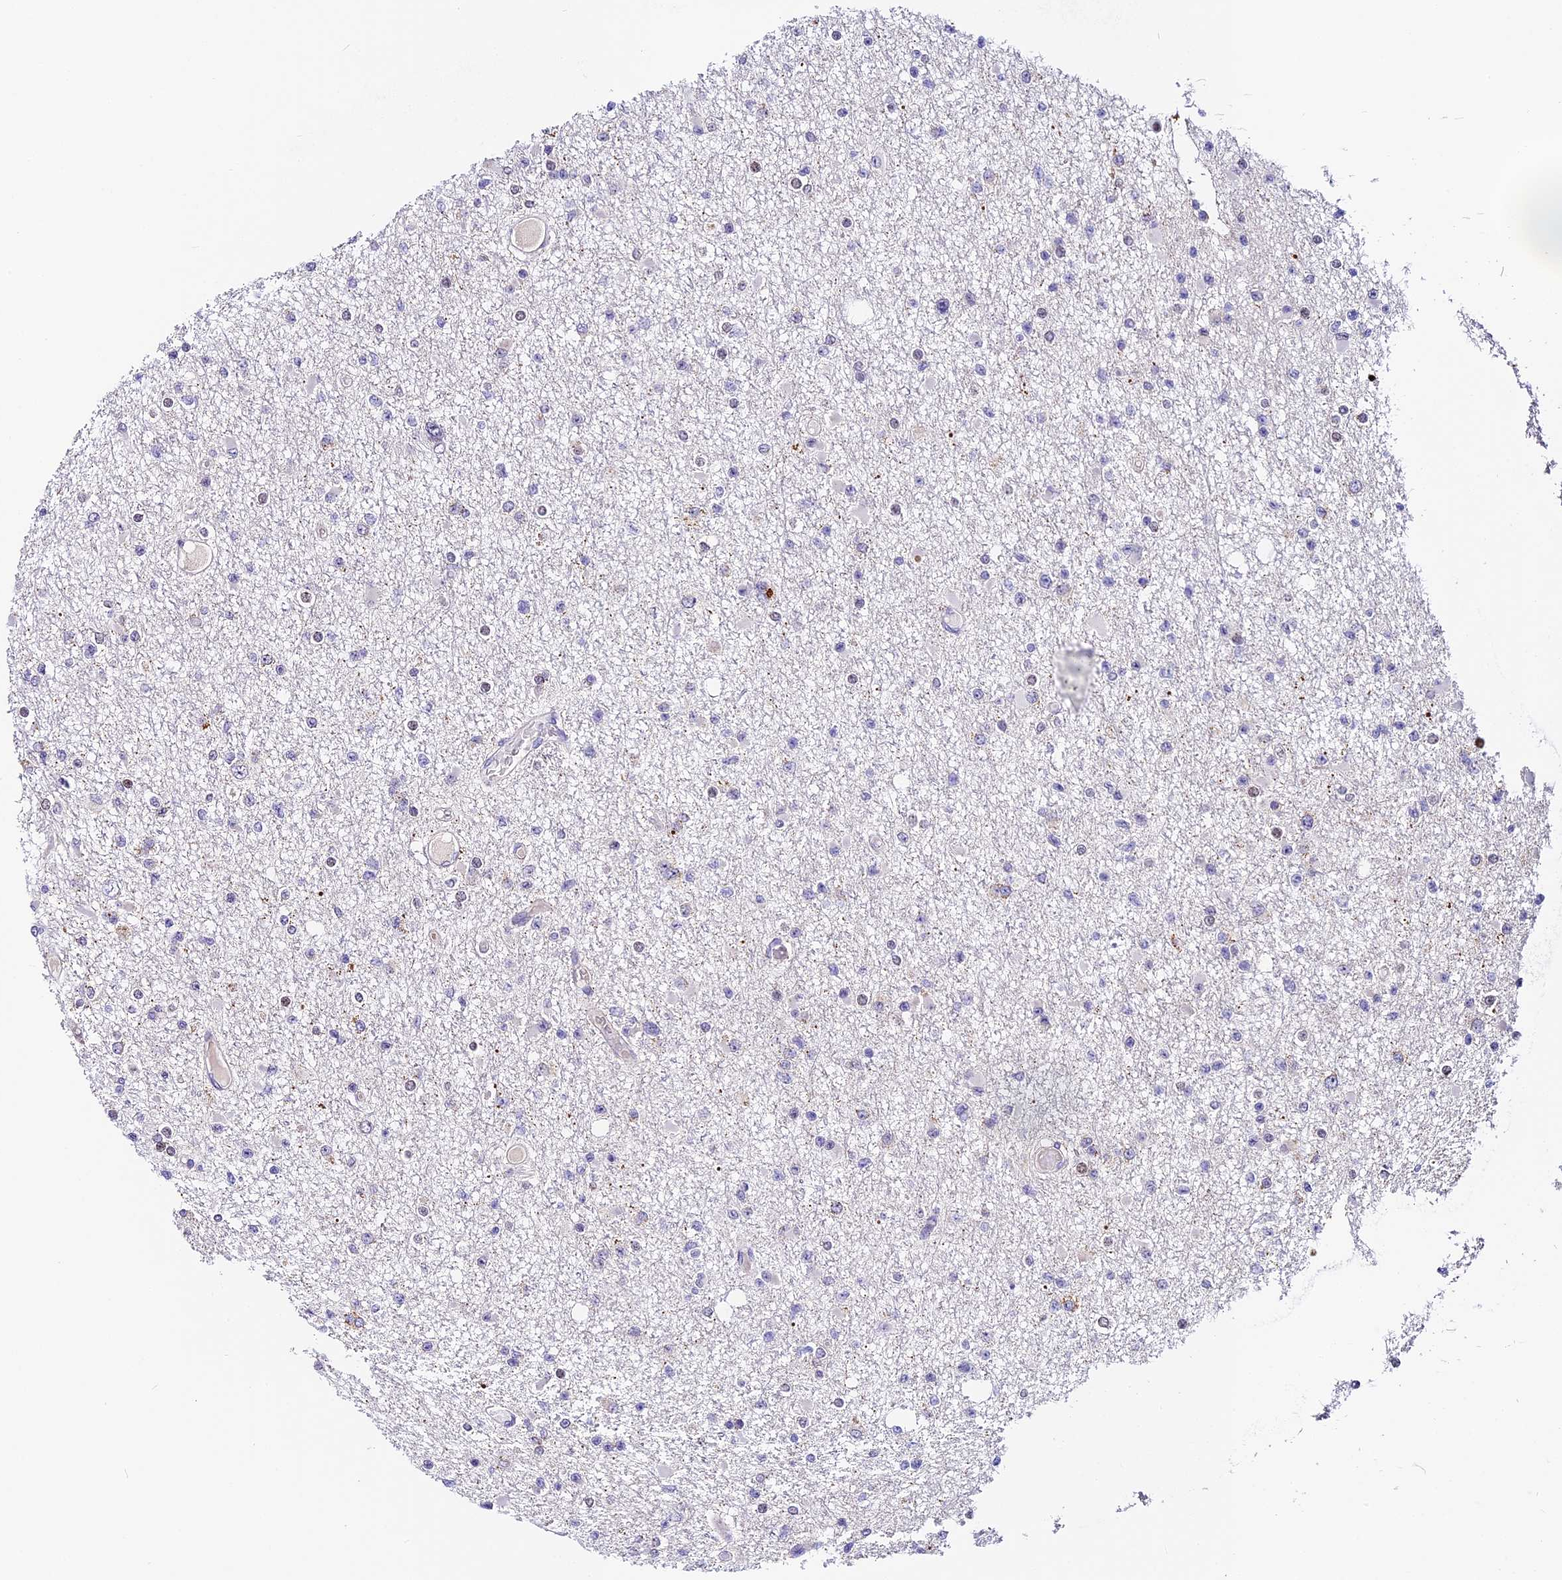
{"staining": {"intensity": "negative", "quantity": "none", "location": "none"}, "tissue": "glioma", "cell_type": "Tumor cells", "image_type": "cancer", "snomed": [{"axis": "morphology", "description": "Glioma, malignant, Low grade"}, {"axis": "topography", "description": "Brain"}], "caption": "Human low-grade glioma (malignant) stained for a protein using IHC reveals no staining in tumor cells.", "gene": "MIDN", "patient": {"sex": "female", "age": 22}}